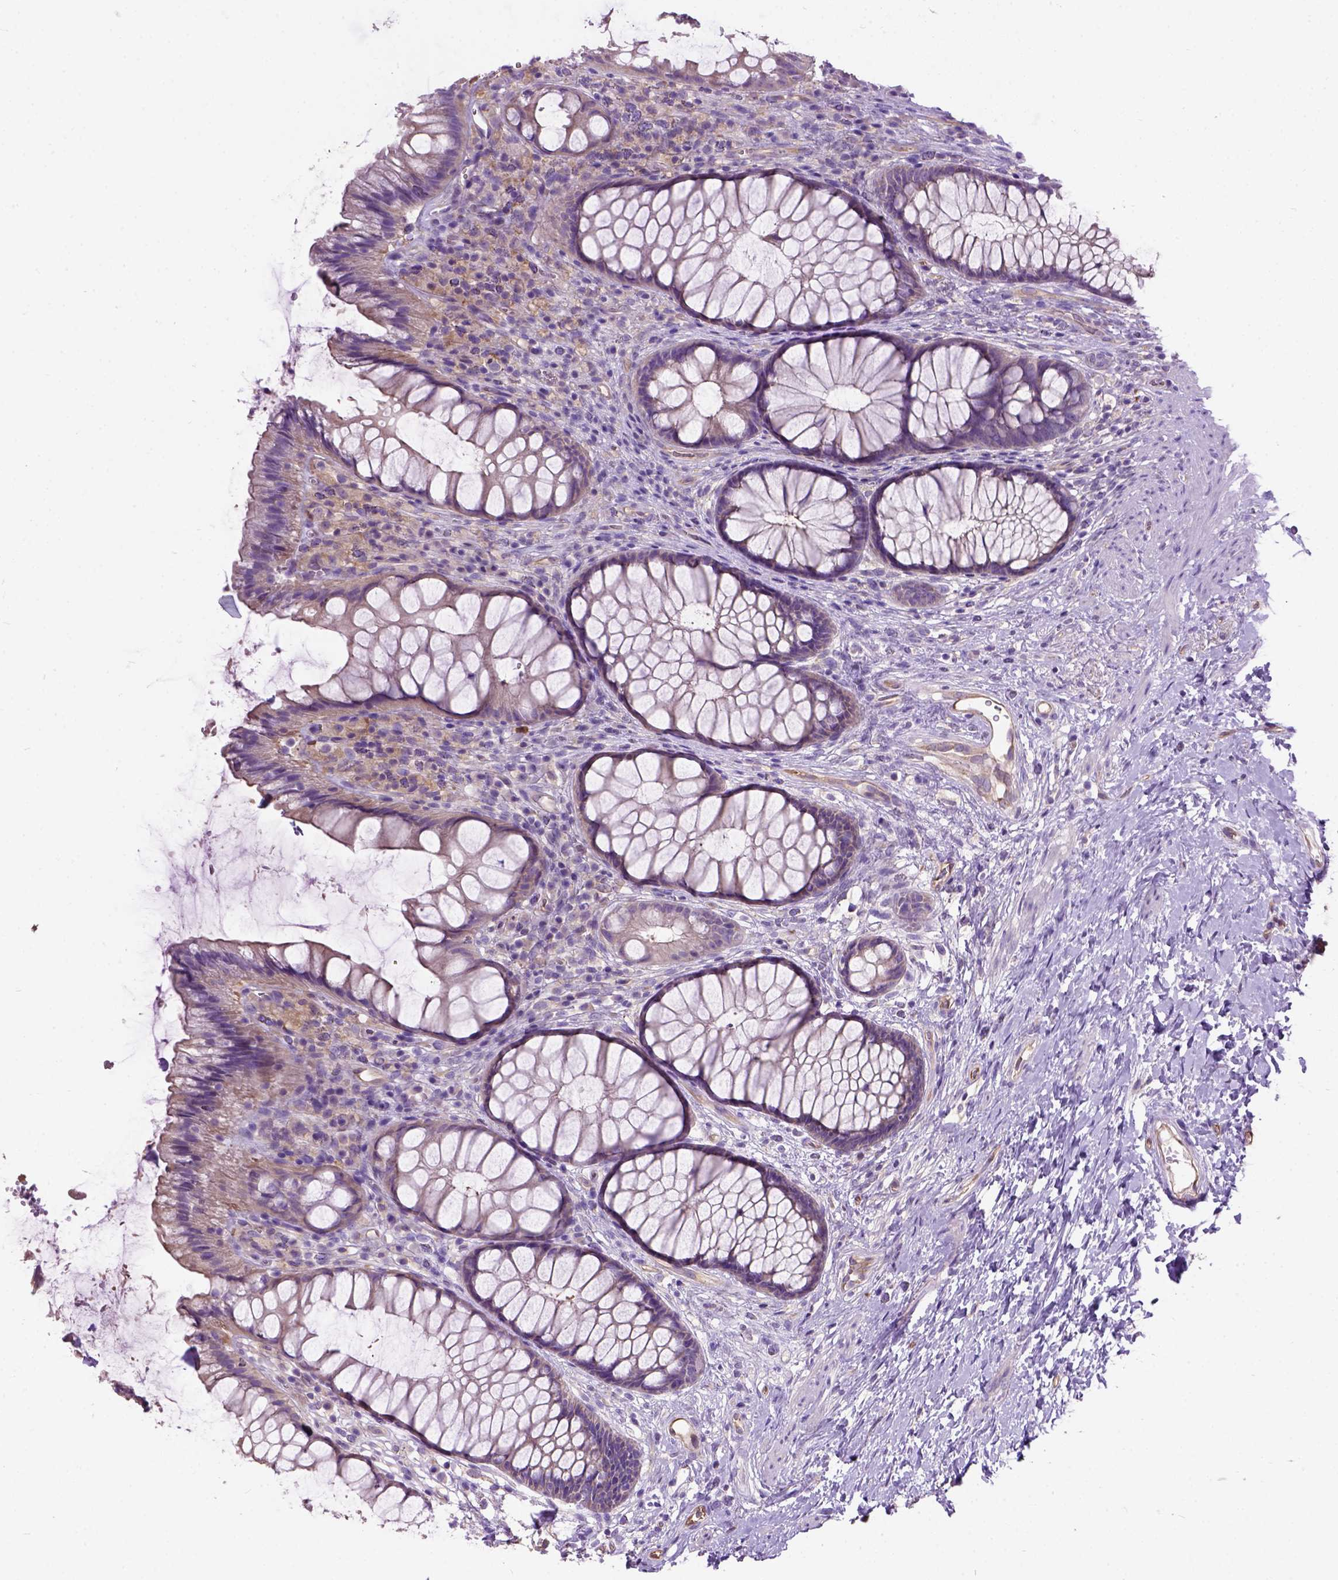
{"staining": {"intensity": "negative", "quantity": "none", "location": "none"}, "tissue": "rectum", "cell_type": "Glandular cells", "image_type": "normal", "snomed": [{"axis": "morphology", "description": "Normal tissue, NOS"}, {"axis": "topography", "description": "Smooth muscle"}, {"axis": "topography", "description": "Rectum"}], "caption": "DAB immunohistochemical staining of normal human rectum displays no significant positivity in glandular cells. The staining is performed using DAB brown chromogen with nuclei counter-stained in using hematoxylin.", "gene": "SEMA4F", "patient": {"sex": "male", "age": 53}}